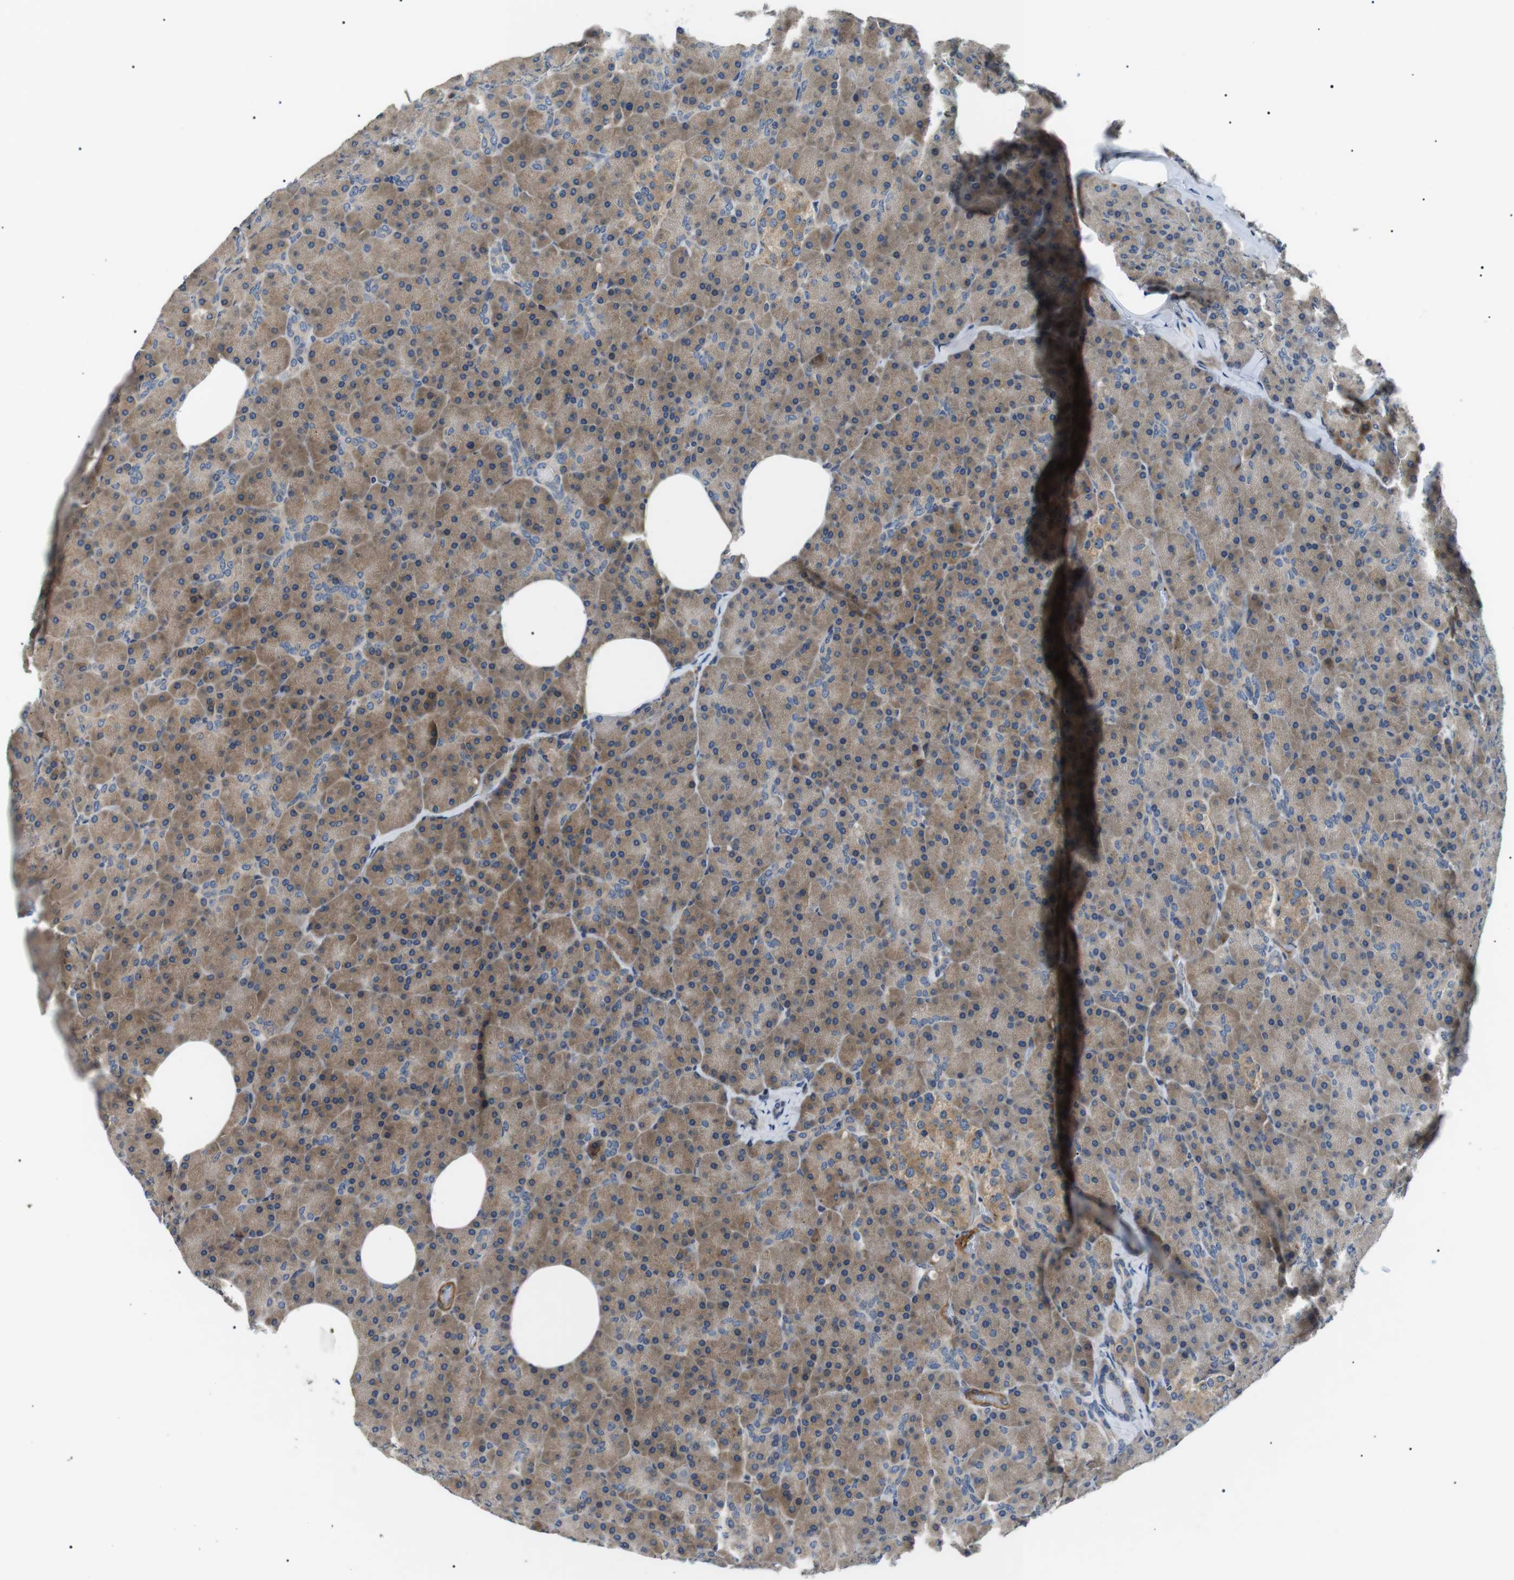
{"staining": {"intensity": "moderate", "quantity": ">75%", "location": "cytoplasmic/membranous"}, "tissue": "pancreas", "cell_type": "Exocrine glandular cells", "image_type": "normal", "snomed": [{"axis": "morphology", "description": "Normal tissue, NOS"}, {"axis": "topography", "description": "Pancreas"}], "caption": "Benign pancreas displays moderate cytoplasmic/membranous staining in about >75% of exocrine glandular cells (IHC, brightfield microscopy, high magnification)..", "gene": "DIPK1A", "patient": {"sex": "female", "age": 35}}